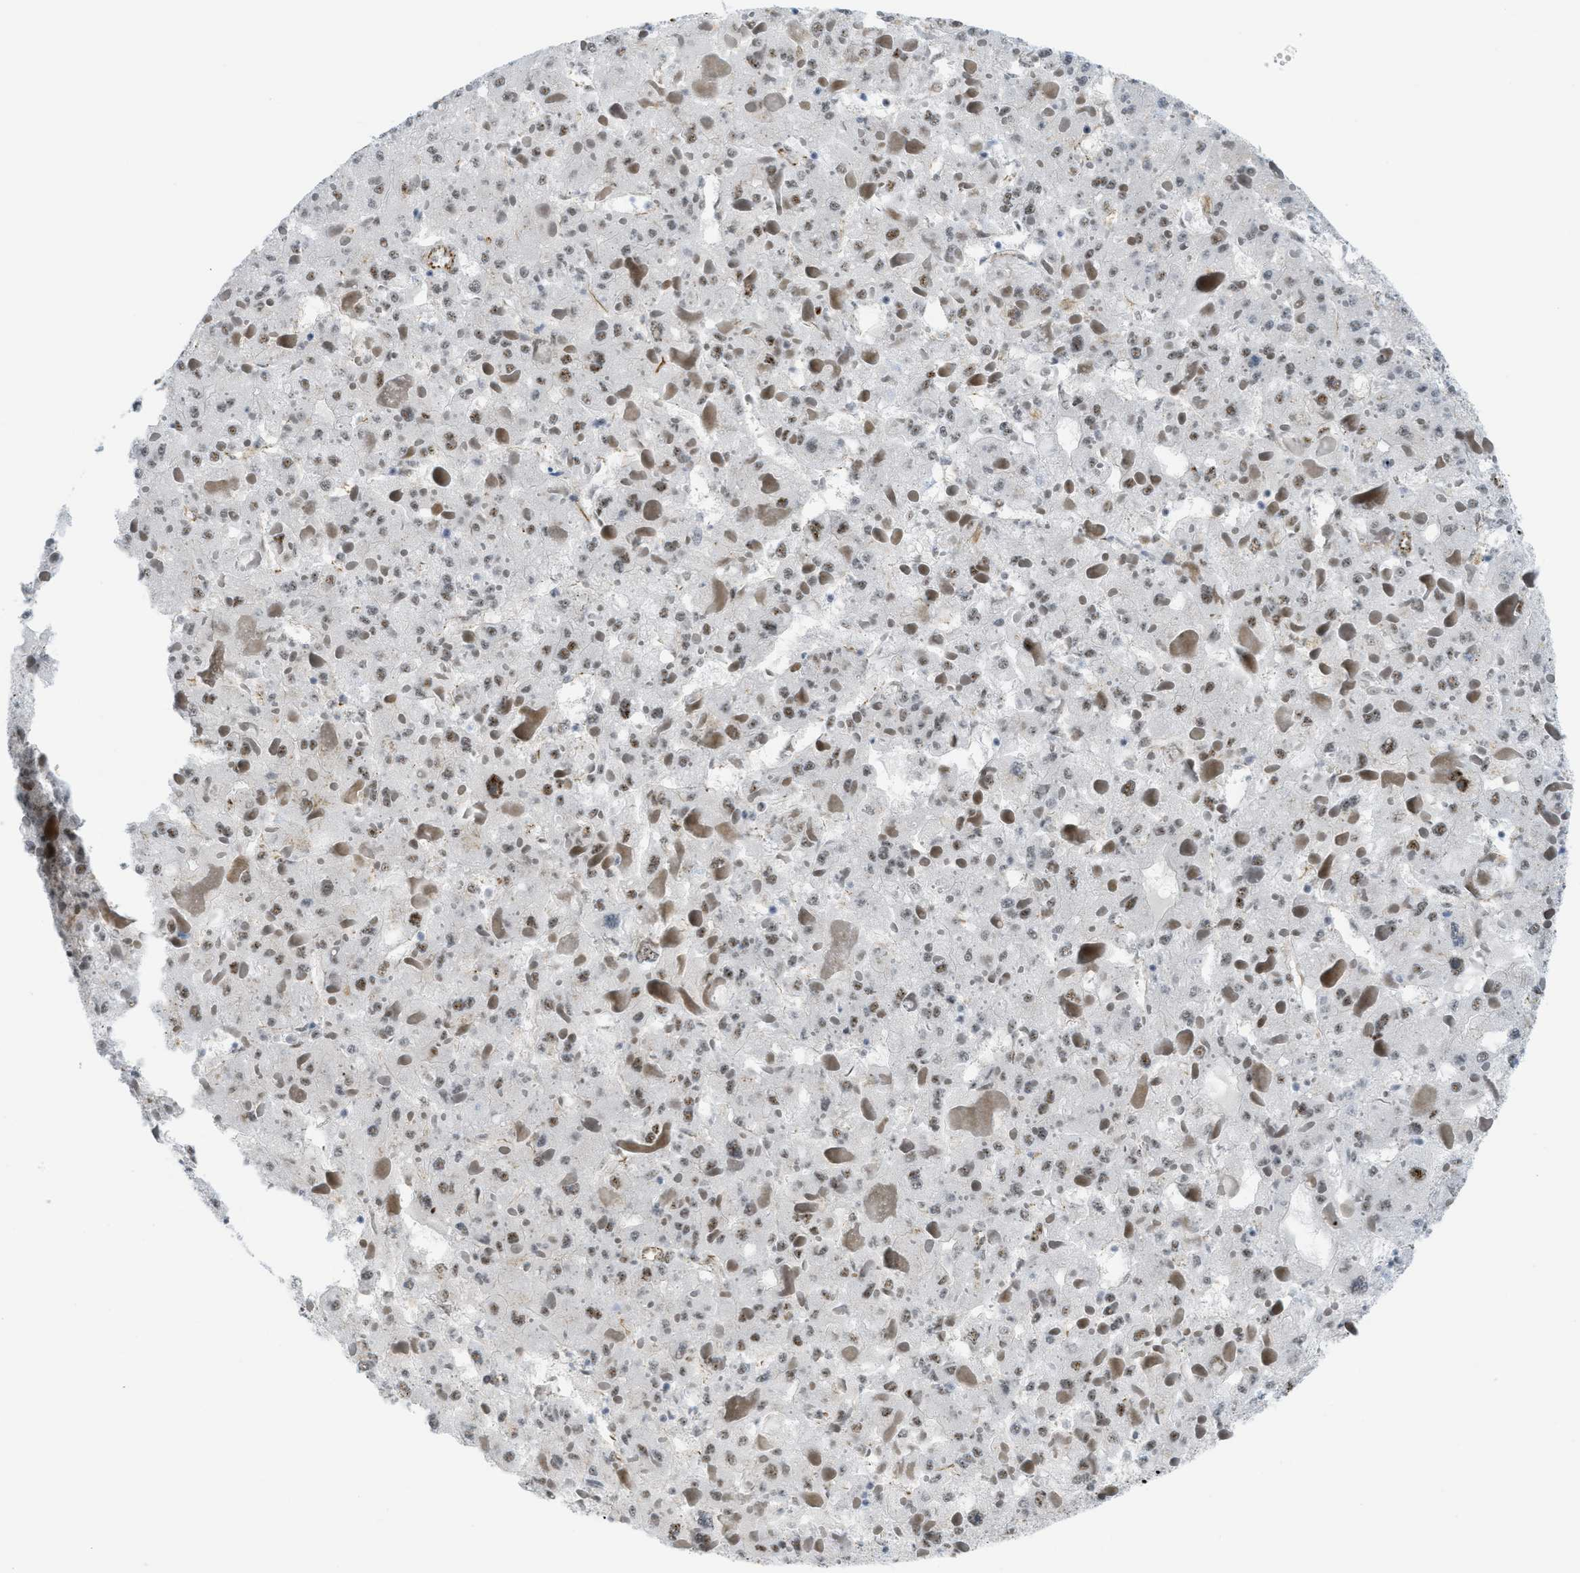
{"staining": {"intensity": "weak", "quantity": ">75%", "location": "nuclear"}, "tissue": "liver cancer", "cell_type": "Tumor cells", "image_type": "cancer", "snomed": [{"axis": "morphology", "description": "Carcinoma, Hepatocellular, NOS"}, {"axis": "topography", "description": "Liver"}], "caption": "Immunohistochemistry of human liver cancer reveals low levels of weak nuclear staining in approximately >75% of tumor cells.", "gene": "LRRC8B", "patient": {"sex": "female", "age": 73}}